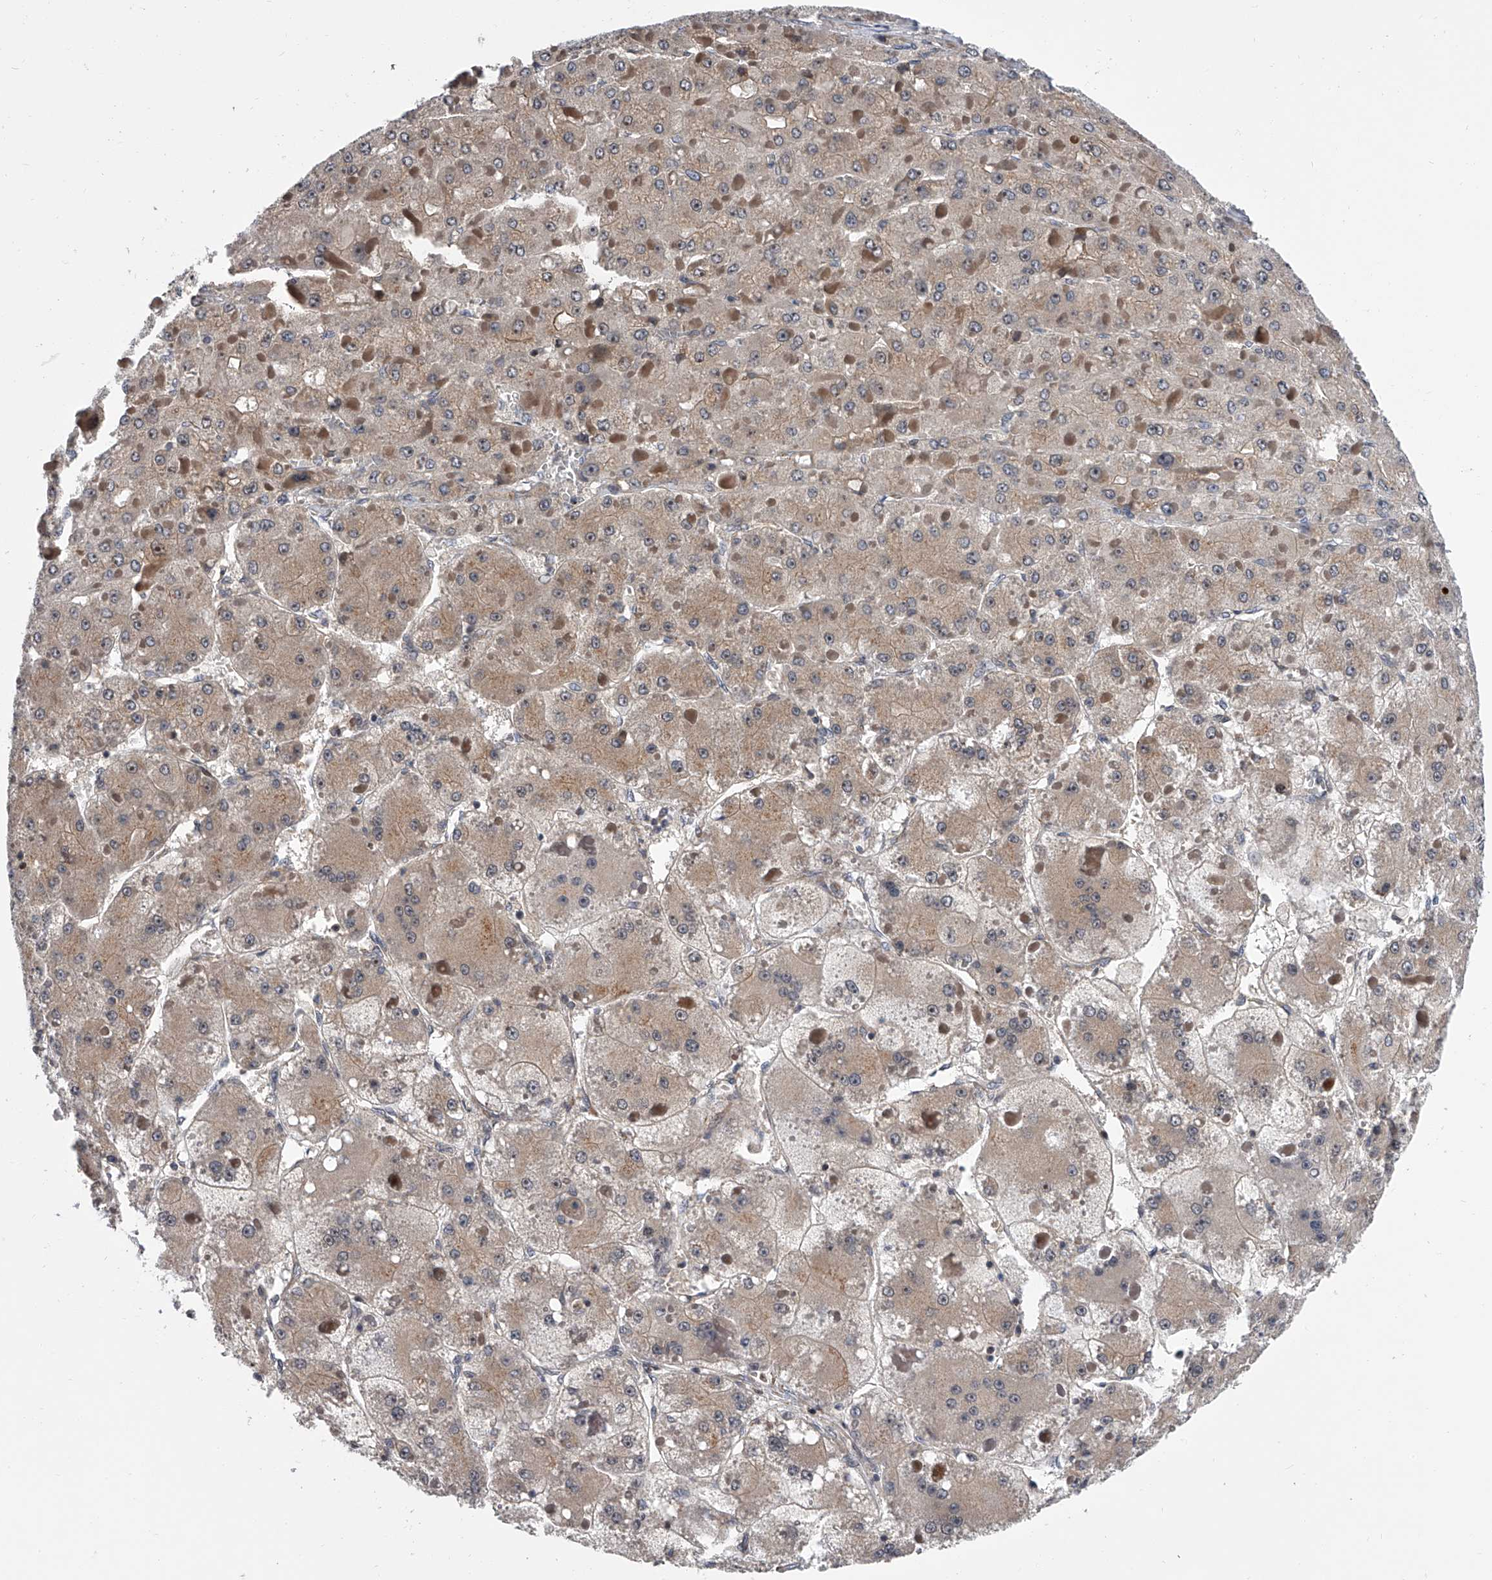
{"staining": {"intensity": "moderate", "quantity": ">75%", "location": "cytoplasmic/membranous"}, "tissue": "liver cancer", "cell_type": "Tumor cells", "image_type": "cancer", "snomed": [{"axis": "morphology", "description": "Carcinoma, Hepatocellular, NOS"}, {"axis": "topography", "description": "Liver"}], "caption": "Tumor cells show medium levels of moderate cytoplasmic/membranous expression in about >75% of cells in liver cancer.", "gene": "DLGAP2", "patient": {"sex": "female", "age": 73}}